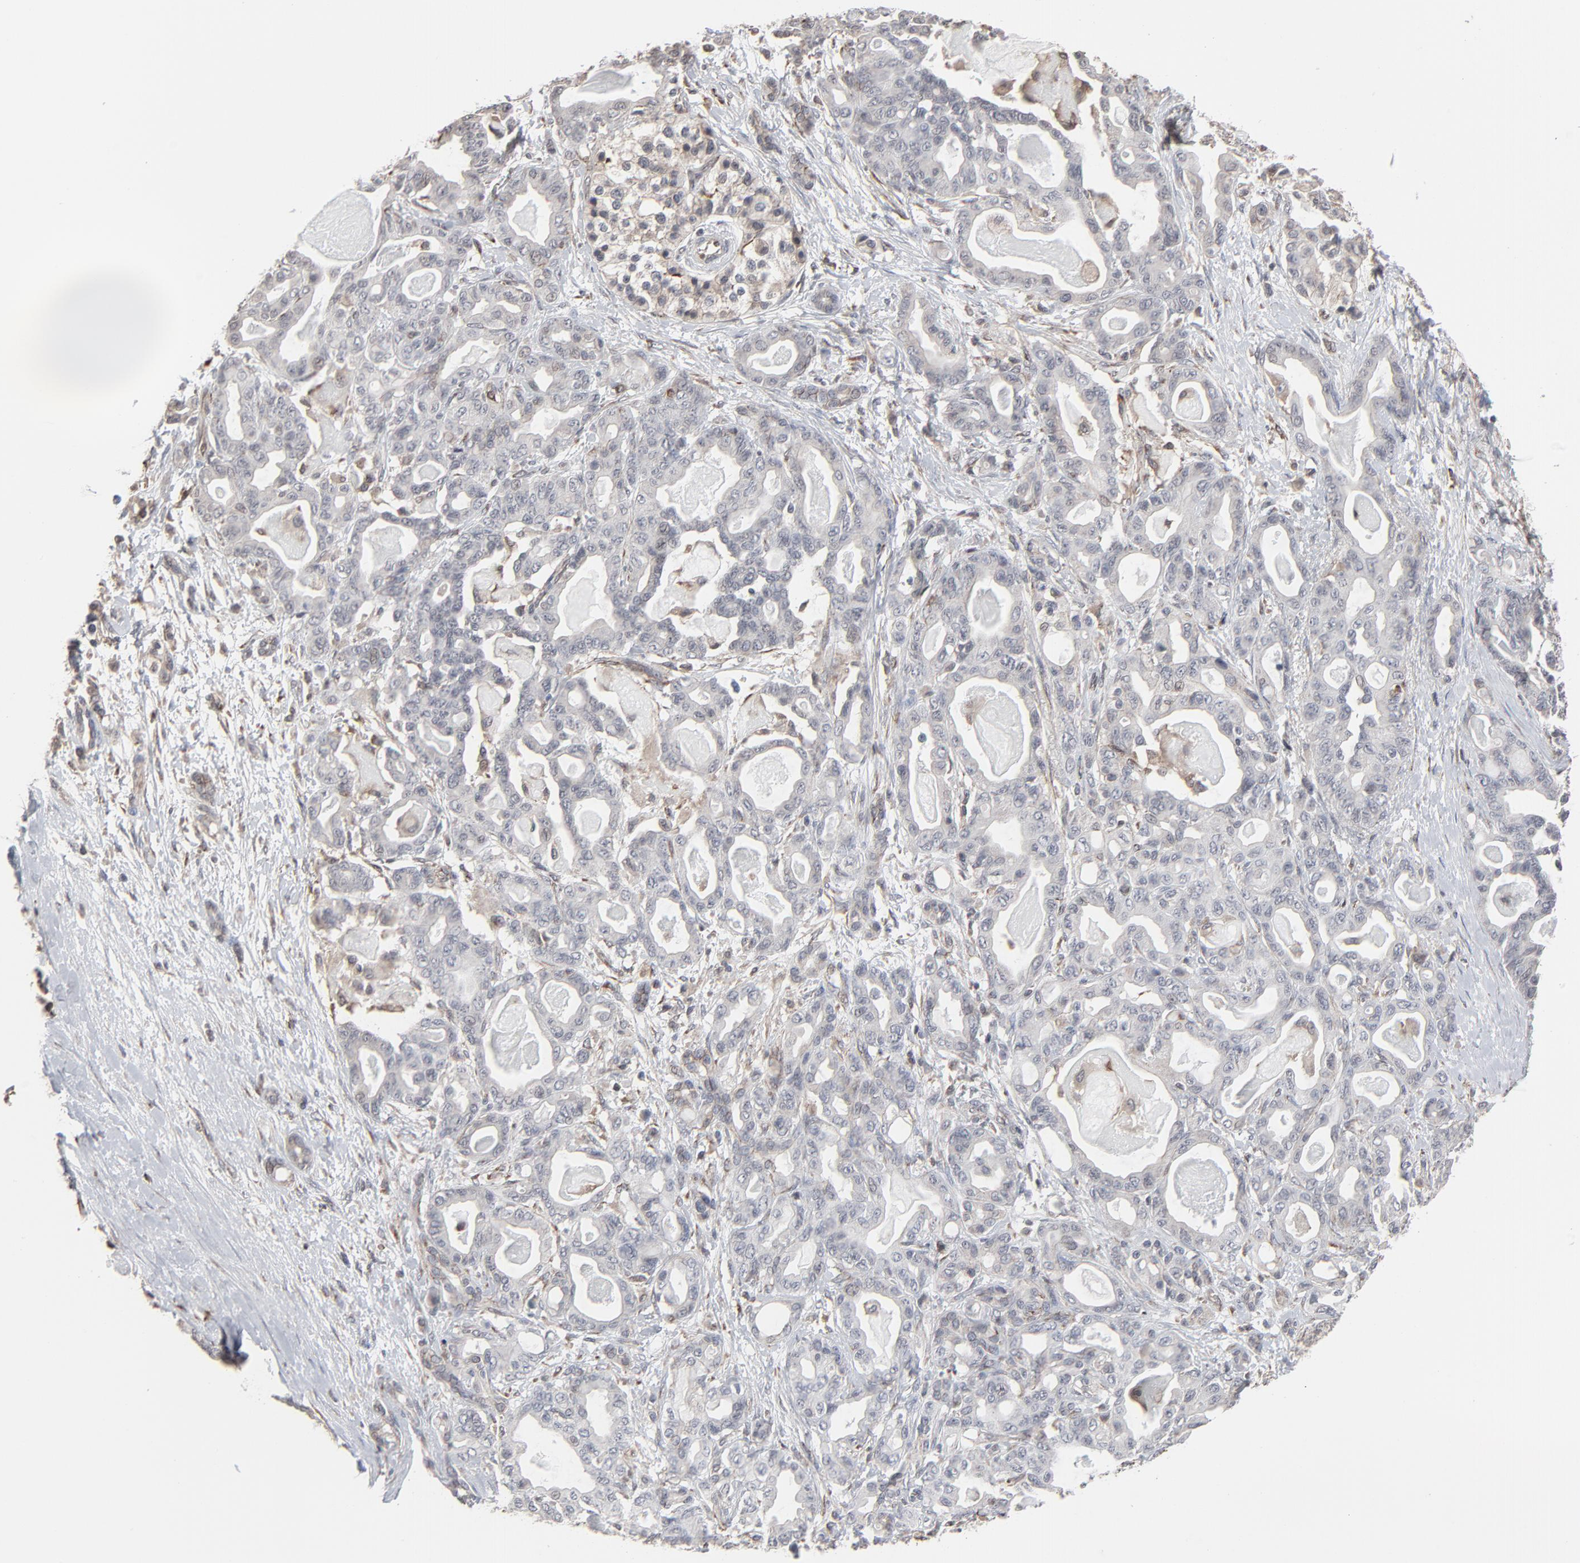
{"staining": {"intensity": "weak", "quantity": "<25%", "location": "cytoplasmic/membranous"}, "tissue": "pancreatic cancer", "cell_type": "Tumor cells", "image_type": "cancer", "snomed": [{"axis": "morphology", "description": "Adenocarcinoma, NOS"}, {"axis": "topography", "description": "Pancreas"}], "caption": "This is an immunohistochemistry (IHC) histopathology image of human adenocarcinoma (pancreatic). There is no staining in tumor cells.", "gene": "CTNND1", "patient": {"sex": "male", "age": 63}}